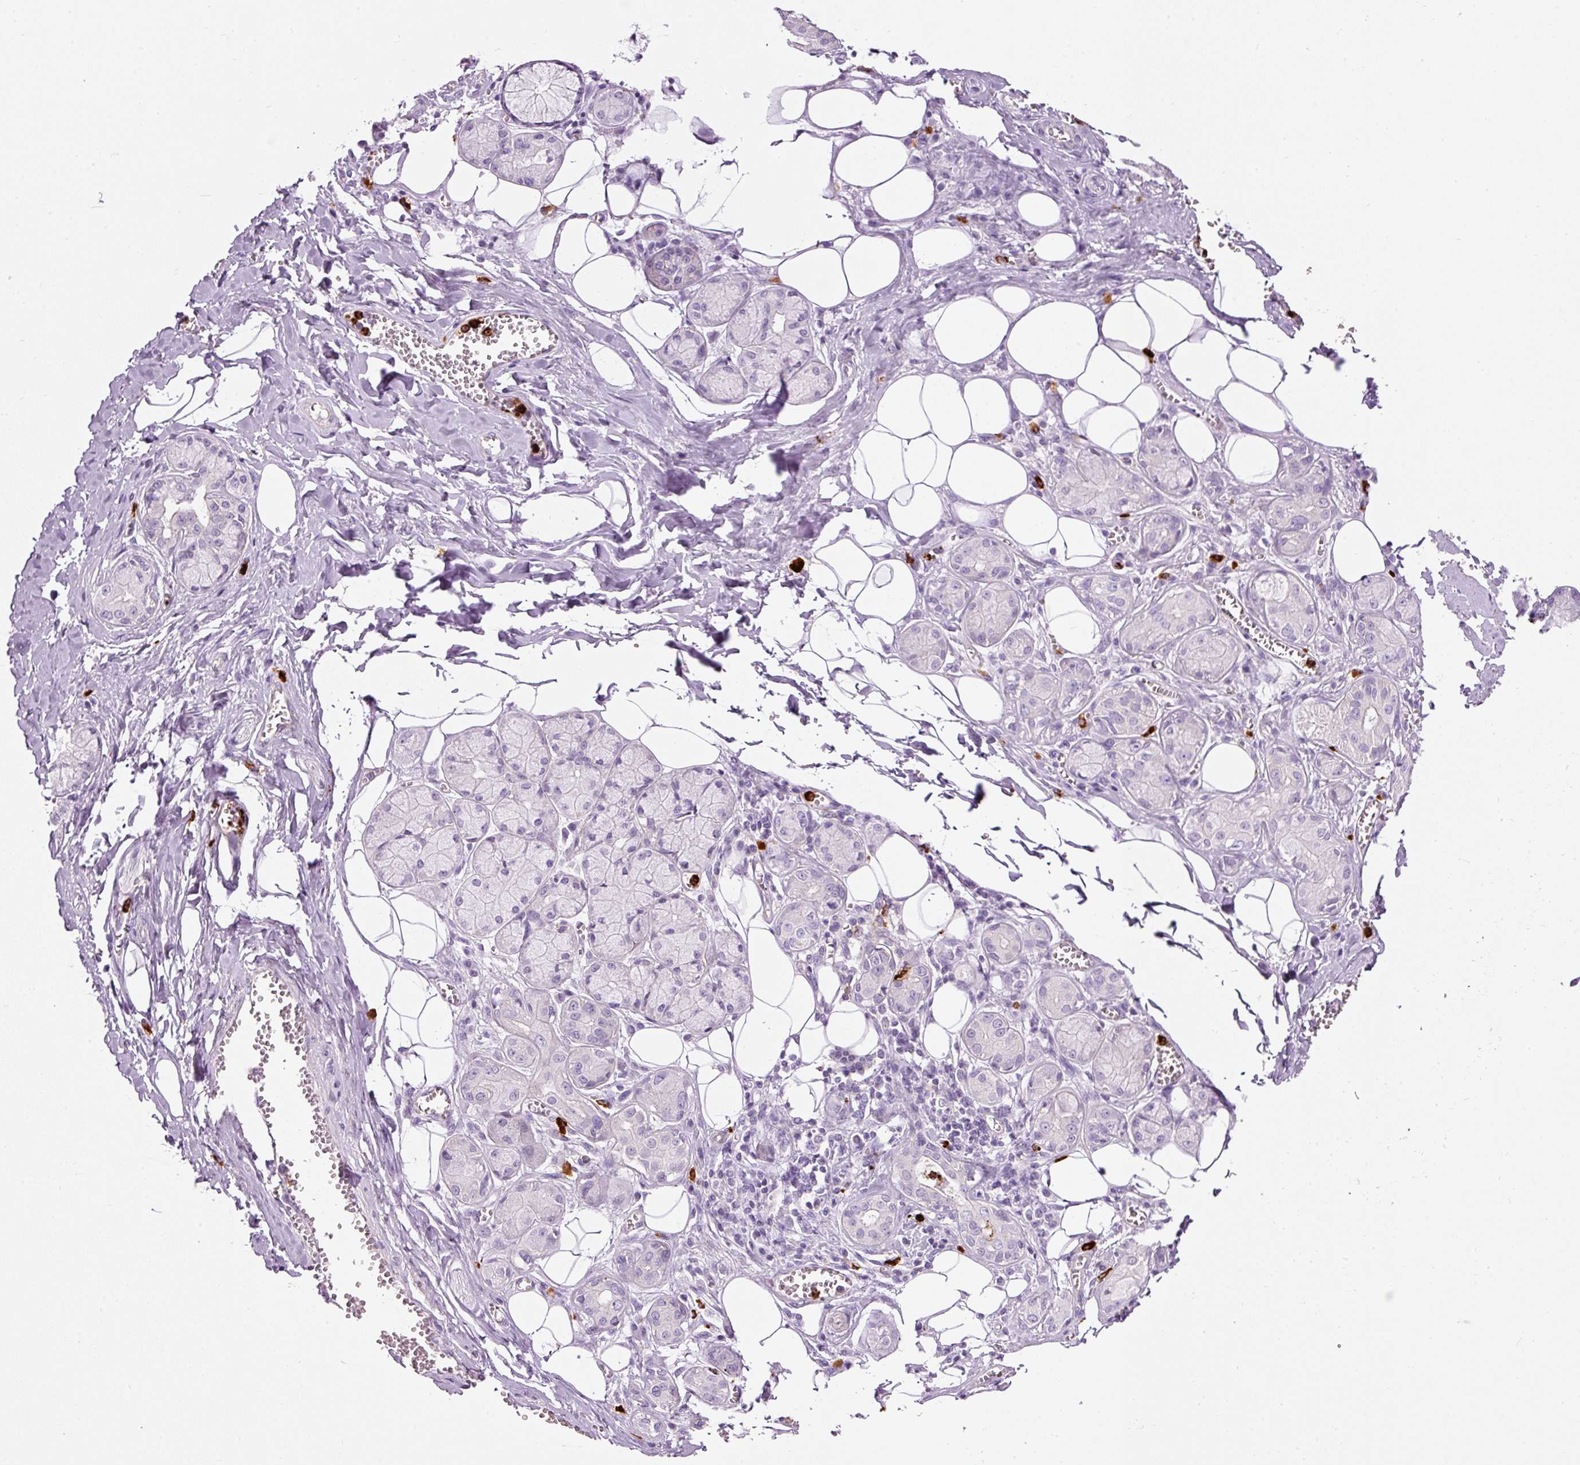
{"staining": {"intensity": "negative", "quantity": "none", "location": "none"}, "tissue": "salivary gland", "cell_type": "Glandular cells", "image_type": "normal", "snomed": [{"axis": "morphology", "description": "Normal tissue, NOS"}, {"axis": "topography", "description": "Salivary gland"}], "caption": "A histopathology image of salivary gland stained for a protein reveals no brown staining in glandular cells.", "gene": "MAP3K3", "patient": {"sex": "male", "age": 74}}